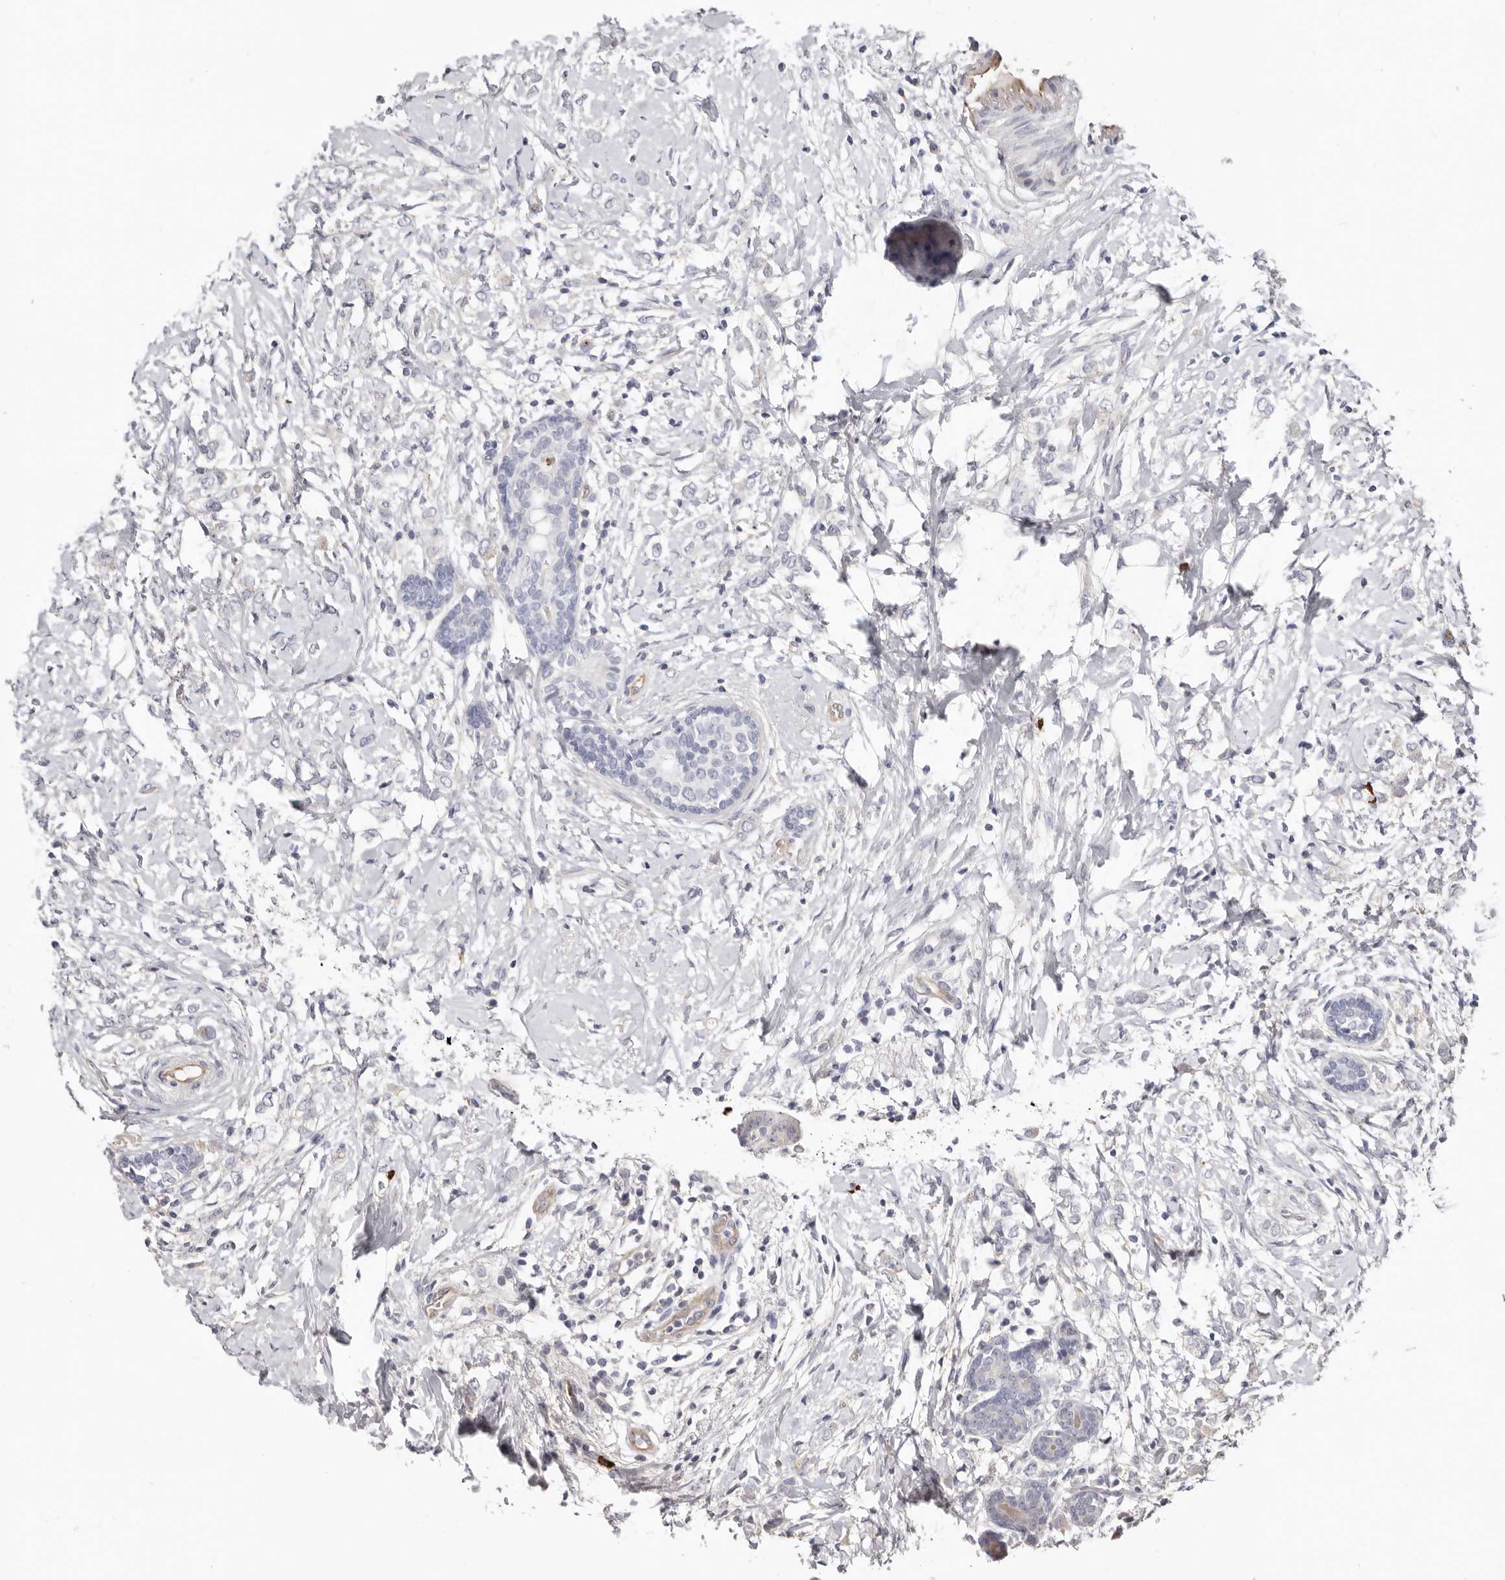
{"staining": {"intensity": "negative", "quantity": "none", "location": "none"}, "tissue": "breast cancer", "cell_type": "Tumor cells", "image_type": "cancer", "snomed": [{"axis": "morphology", "description": "Normal tissue, NOS"}, {"axis": "morphology", "description": "Lobular carcinoma"}, {"axis": "topography", "description": "Breast"}], "caption": "Breast cancer (lobular carcinoma) was stained to show a protein in brown. There is no significant staining in tumor cells.", "gene": "PKDCC", "patient": {"sex": "female", "age": 47}}